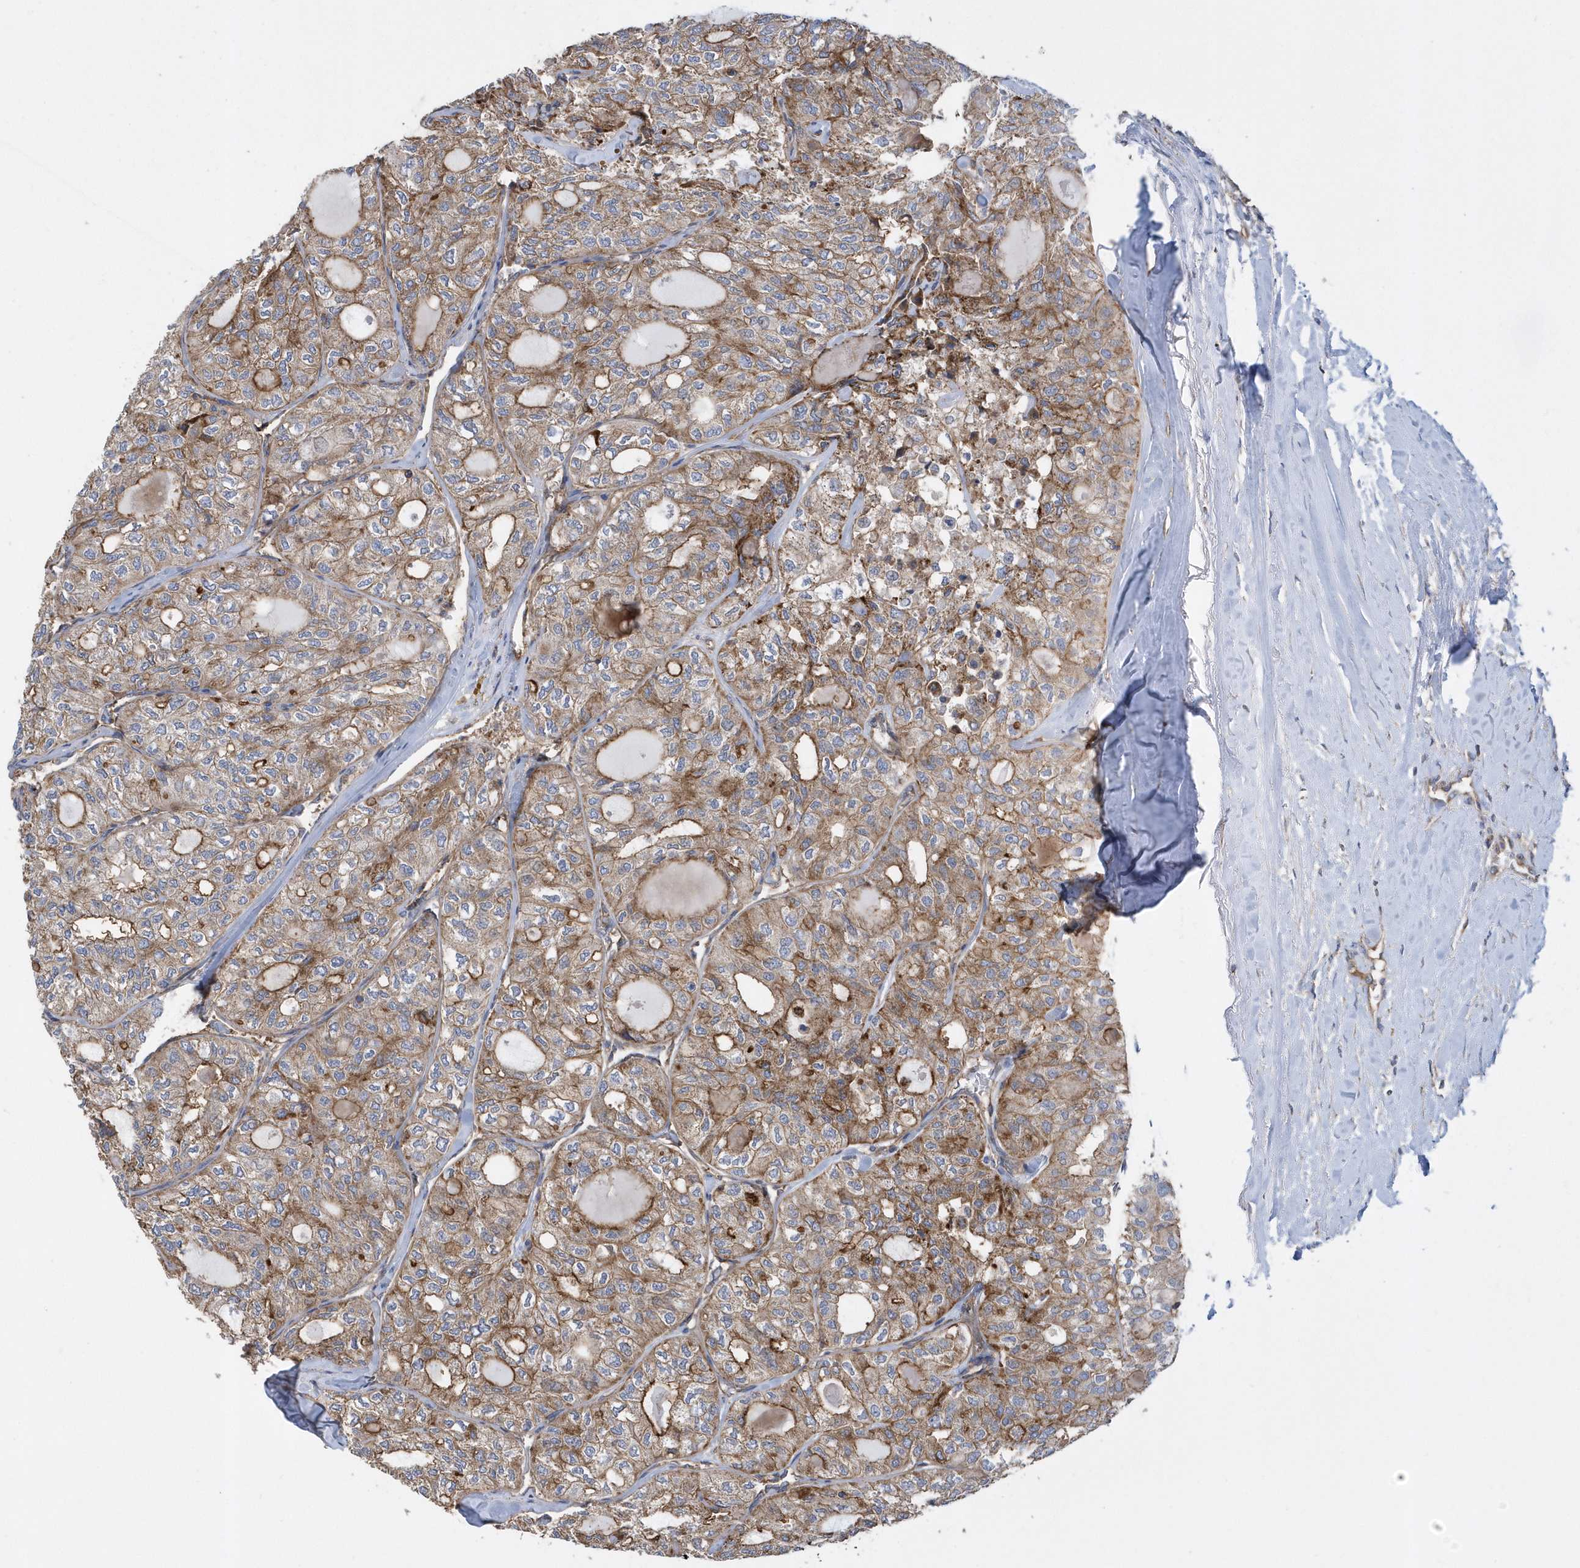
{"staining": {"intensity": "moderate", "quantity": ">75%", "location": "cytoplasmic/membranous"}, "tissue": "thyroid cancer", "cell_type": "Tumor cells", "image_type": "cancer", "snomed": [{"axis": "morphology", "description": "Follicular adenoma carcinoma, NOS"}, {"axis": "topography", "description": "Thyroid gland"}], "caption": "Immunohistochemistry (IHC) histopathology image of human thyroid cancer stained for a protein (brown), which reveals medium levels of moderate cytoplasmic/membranous staining in about >75% of tumor cells.", "gene": "TRAIP", "patient": {"sex": "male", "age": 75}}